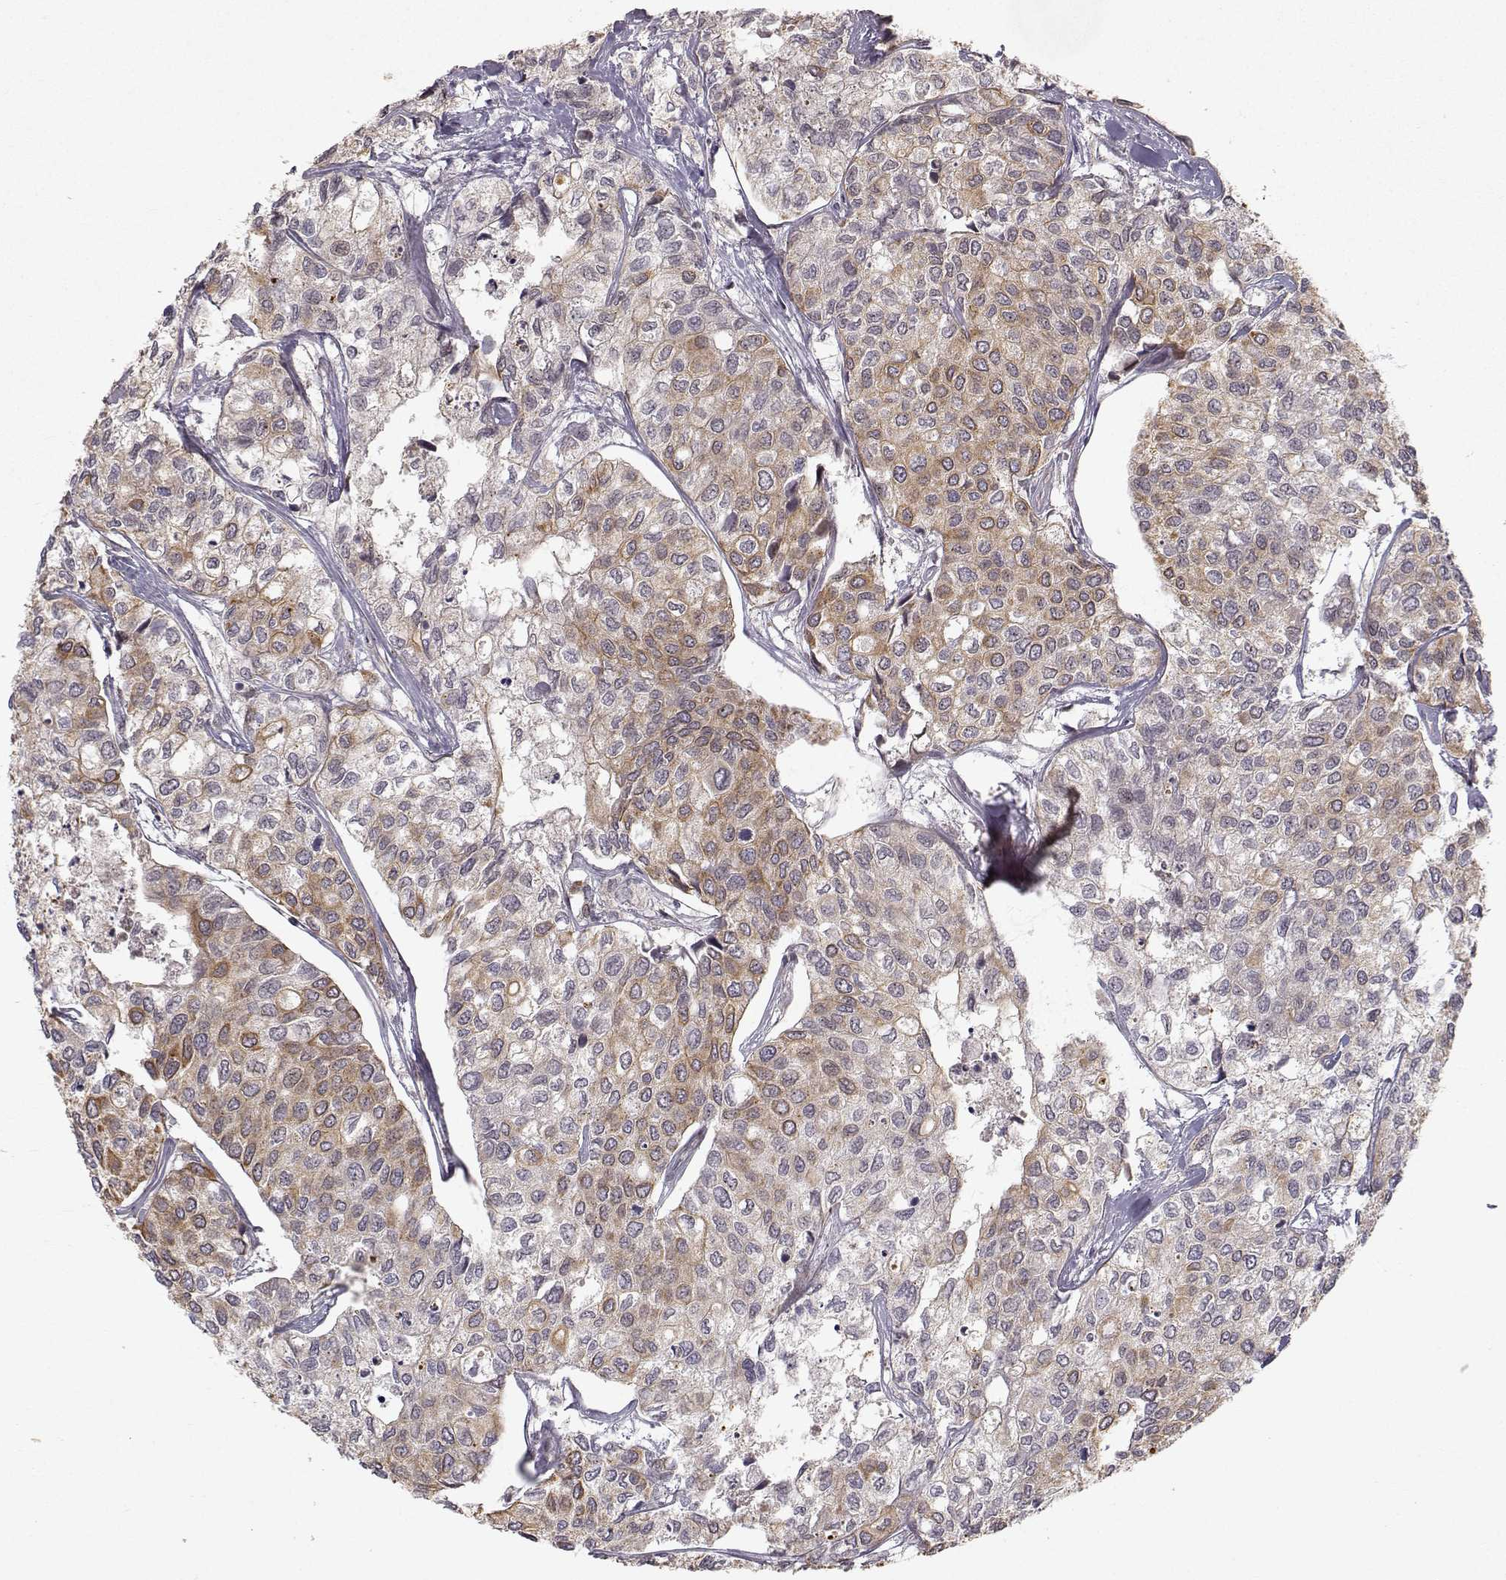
{"staining": {"intensity": "moderate", "quantity": "25%-75%", "location": "cytoplasmic/membranous"}, "tissue": "urothelial cancer", "cell_type": "Tumor cells", "image_type": "cancer", "snomed": [{"axis": "morphology", "description": "Urothelial carcinoma, High grade"}, {"axis": "topography", "description": "Urinary bladder"}], "caption": "Protein staining by immunohistochemistry exhibits moderate cytoplasmic/membranous staining in about 25%-75% of tumor cells in high-grade urothelial carcinoma. The staining was performed using DAB (3,3'-diaminobenzidine) to visualize the protein expression in brown, while the nuclei were stained in blue with hematoxylin (Magnification: 20x).", "gene": "APC", "patient": {"sex": "male", "age": 73}}